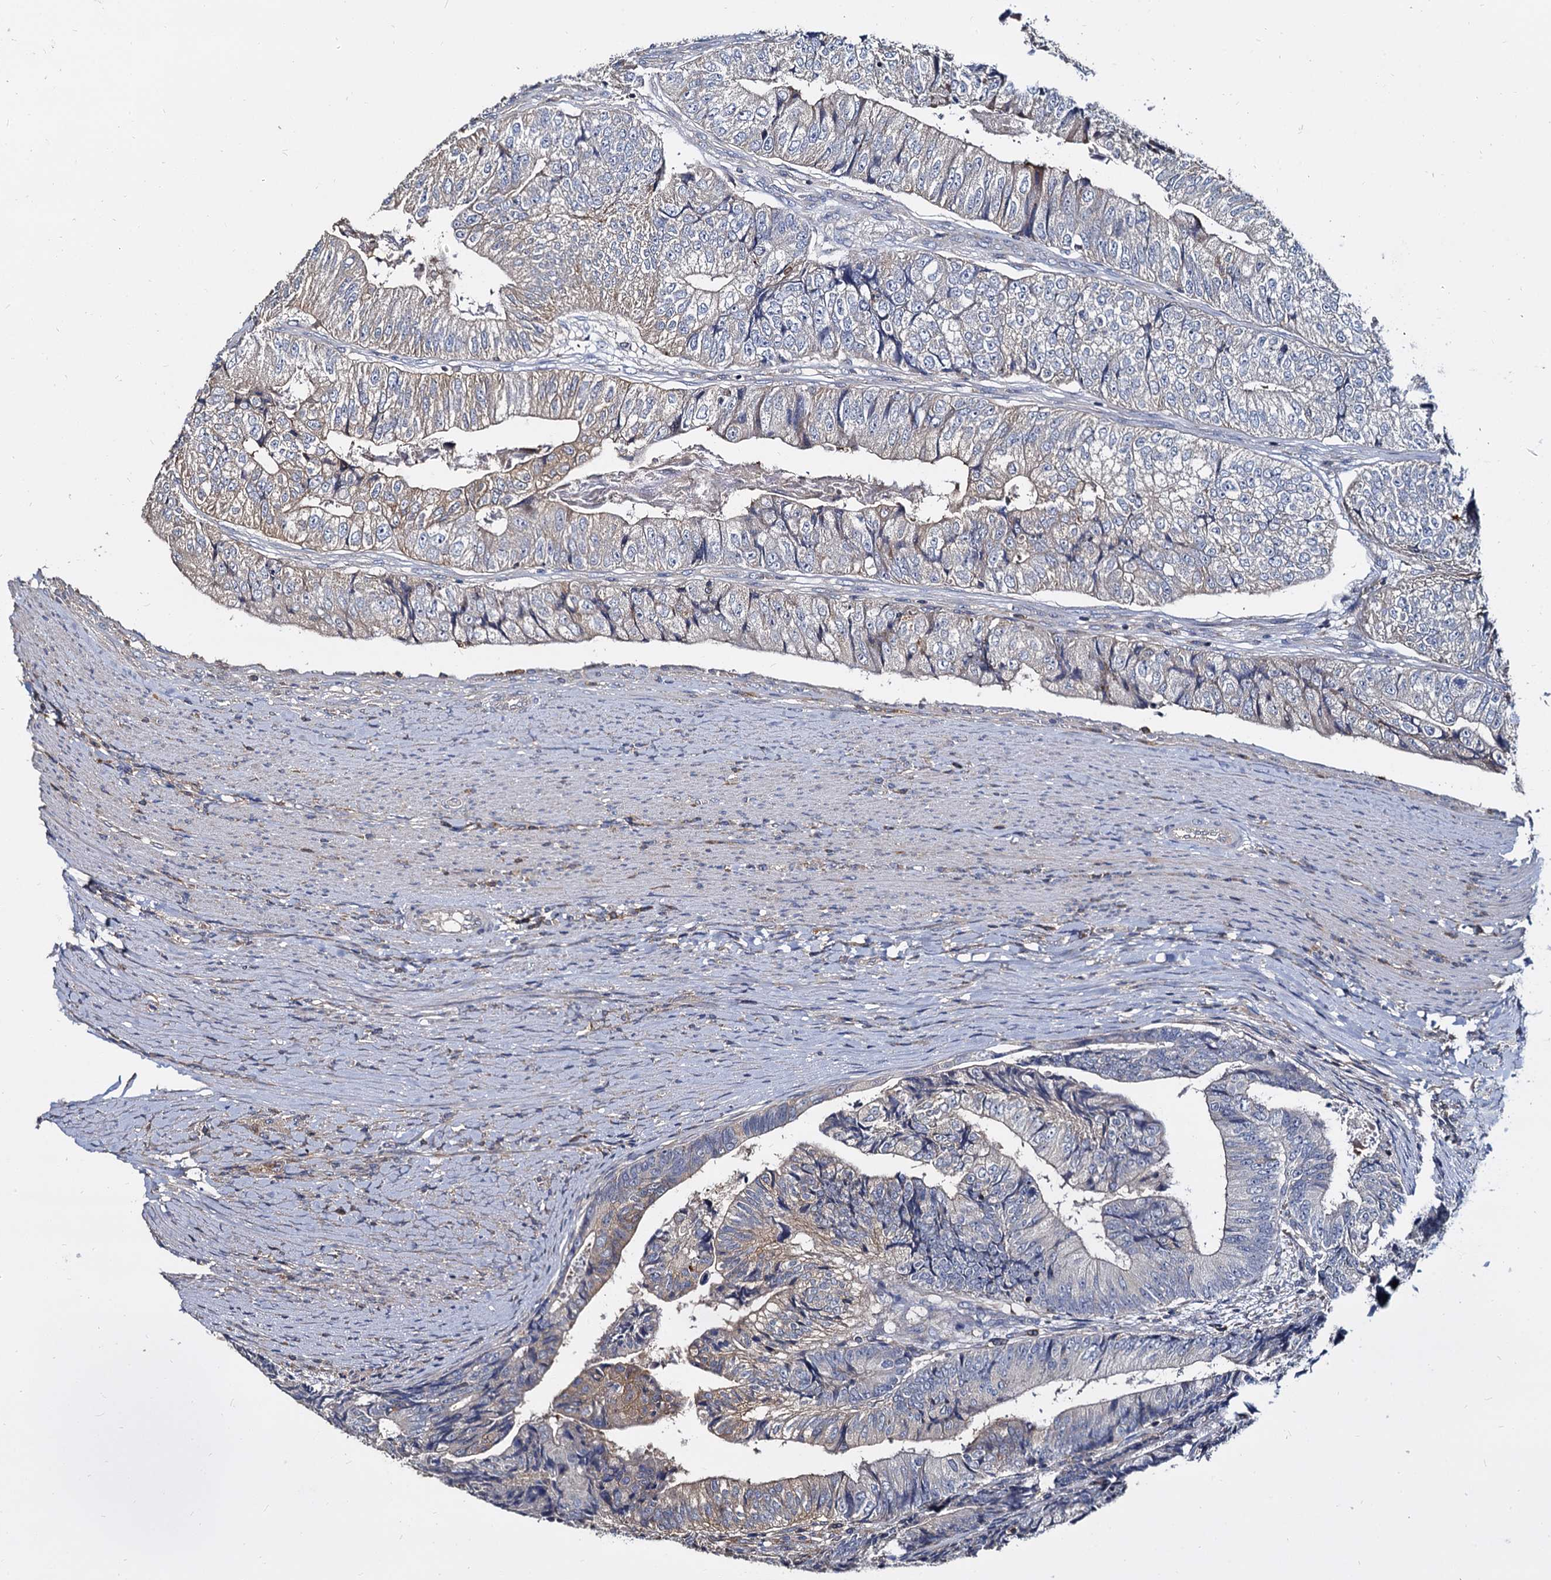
{"staining": {"intensity": "weak", "quantity": "<25%", "location": "cytoplasmic/membranous"}, "tissue": "colorectal cancer", "cell_type": "Tumor cells", "image_type": "cancer", "snomed": [{"axis": "morphology", "description": "Adenocarcinoma, NOS"}, {"axis": "topography", "description": "Colon"}], "caption": "Tumor cells show no significant protein positivity in colorectal cancer.", "gene": "ANKRD13A", "patient": {"sex": "female", "age": 67}}